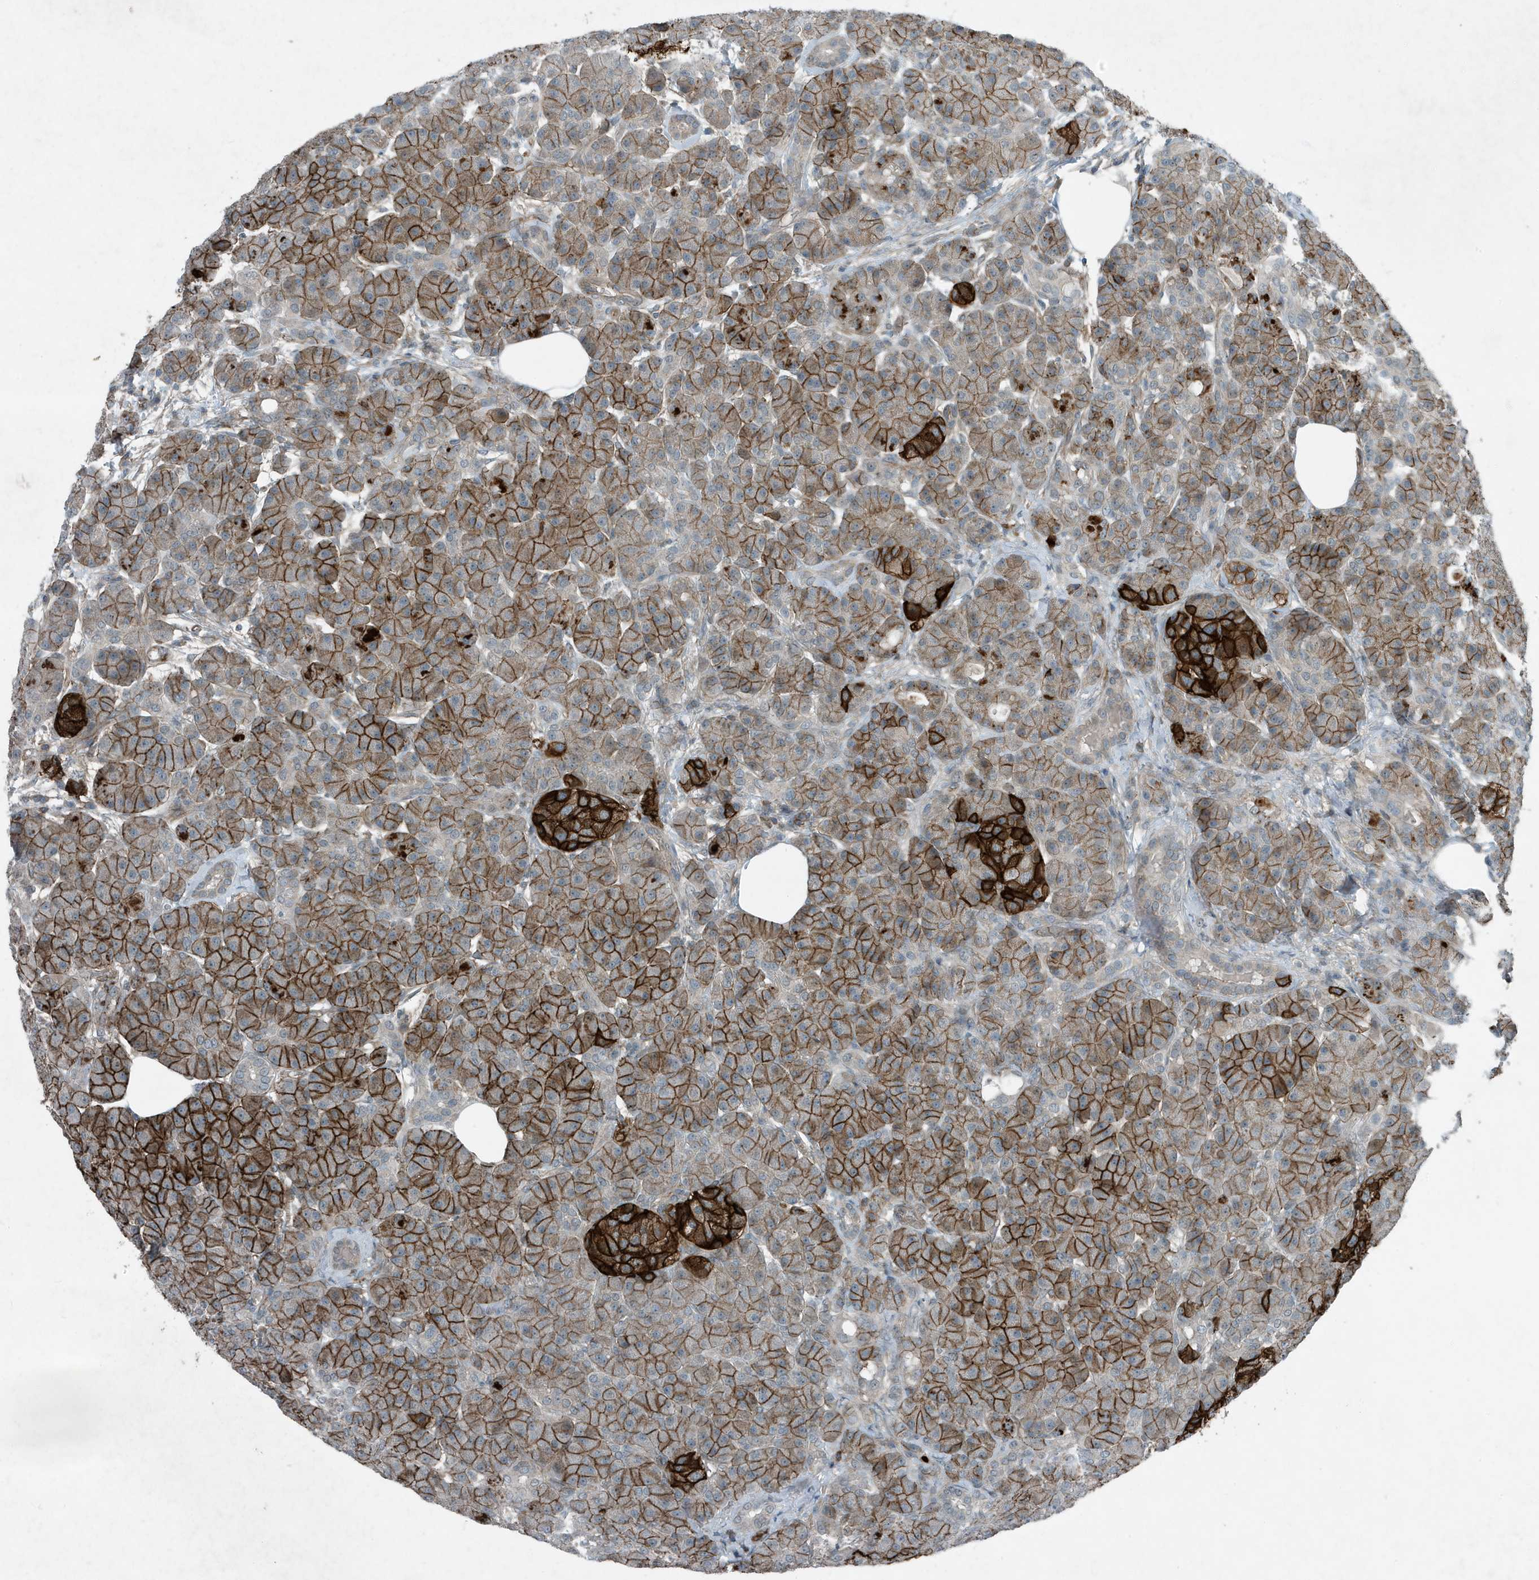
{"staining": {"intensity": "strong", "quantity": "25%-75%", "location": "cytoplasmic/membranous"}, "tissue": "pancreas", "cell_type": "Exocrine glandular cells", "image_type": "normal", "snomed": [{"axis": "morphology", "description": "Normal tissue, NOS"}, {"axis": "topography", "description": "Pancreas"}], "caption": "Exocrine glandular cells reveal high levels of strong cytoplasmic/membranous positivity in about 25%-75% of cells in benign pancreas. Nuclei are stained in blue.", "gene": "DAPP1", "patient": {"sex": "male", "age": 63}}